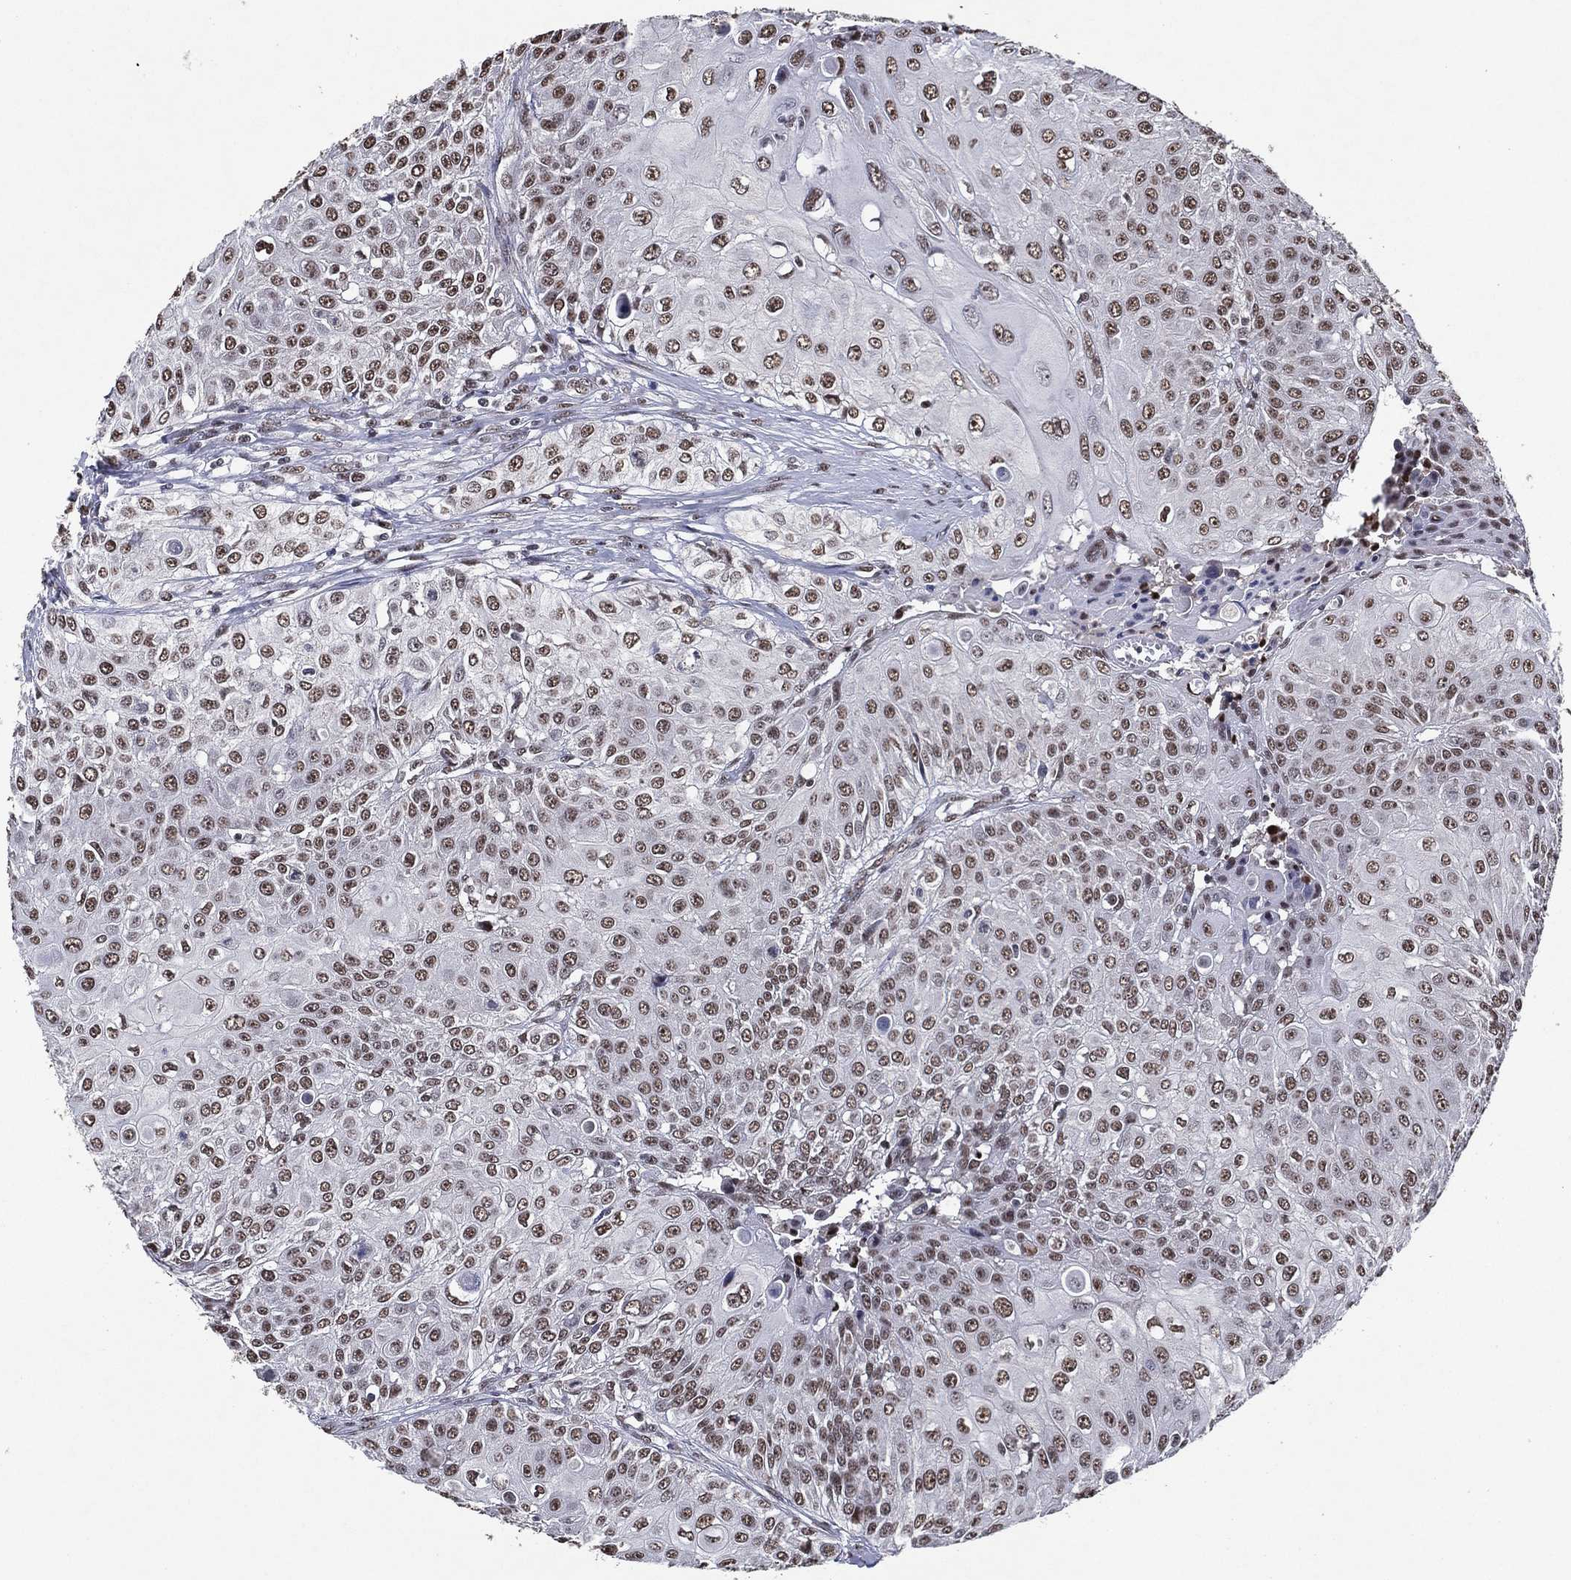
{"staining": {"intensity": "moderate", "quantity": ">75%", "location": "nuclear"}, "tissue": "urothelial cancer", "cell_type": "Tumor cells", "image_type": "cancer", "snomed": [{"axis": "morphology", "description": "Urothelial carcinoma, High grade"}, {"axis": "topography", "description": "Urinary bladder"}], "caption": "Protein expression by IHC displays moderate nuclear staining in approximately >75% of tumor cells in urothelial carcinoma (high-grade). The protein of interest is shown in brown color, while the nuclei are stained blue.", "gene": "ZBTB42", "patient": {"sex": "female", "age": 79}}